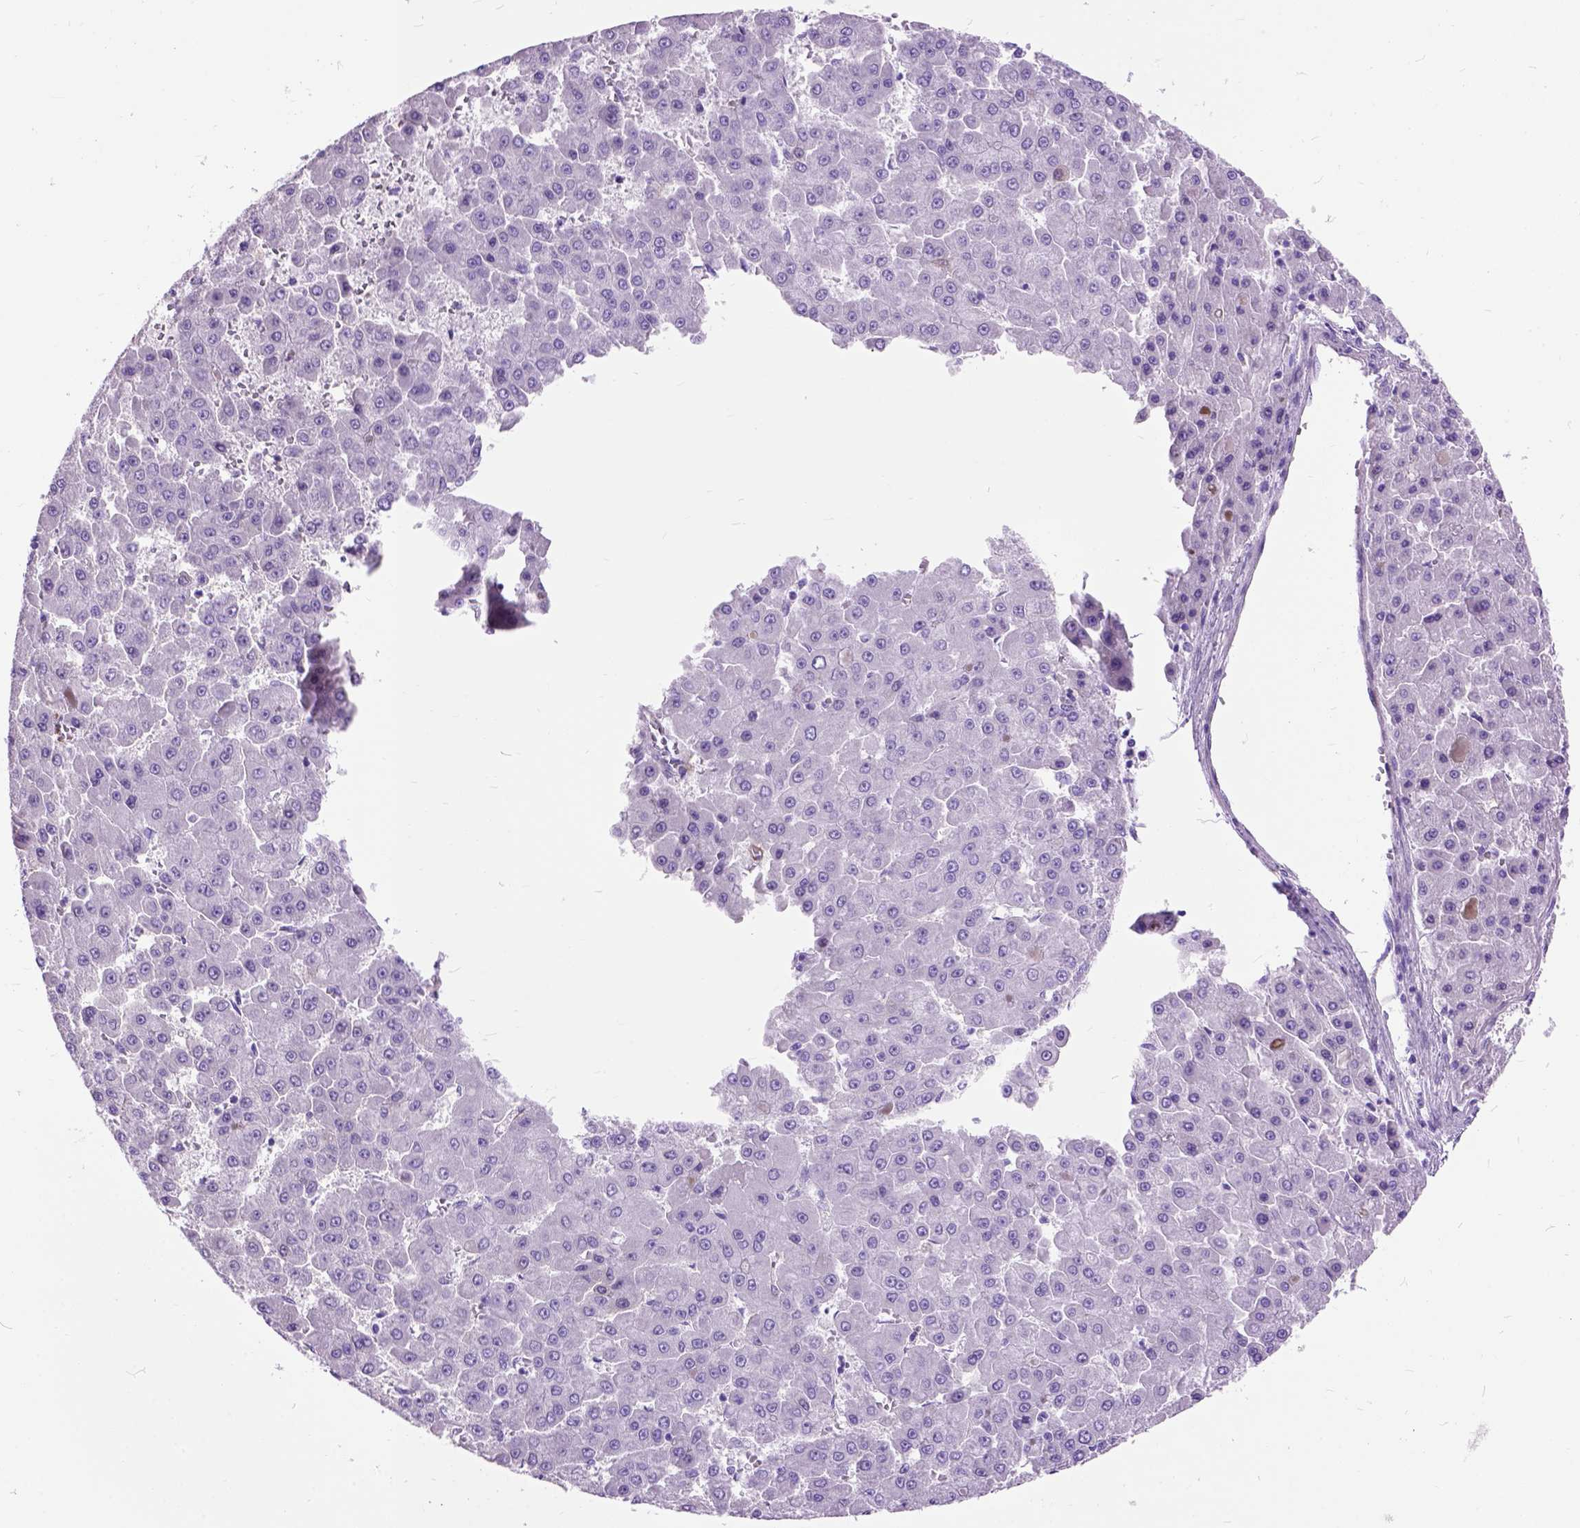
{"staining": {"intensity": "negative", "quantity": "none", "location": "none"}, "tissue": "liver cancer", "cell_type": "Tumor cells", "image_type": "cancer", "snomed": [{"axis": "morphology", "description": "Carcinoma, Hepatocellular, NOS"}, {"axis": "topography", "description": "Liver"}], "caption": "The image shows no staining of tumor cells in liver cancer (hepatocellular carcinoma).", "gene": "MAPT", "patient": {"sex": "male", "age": 78}}